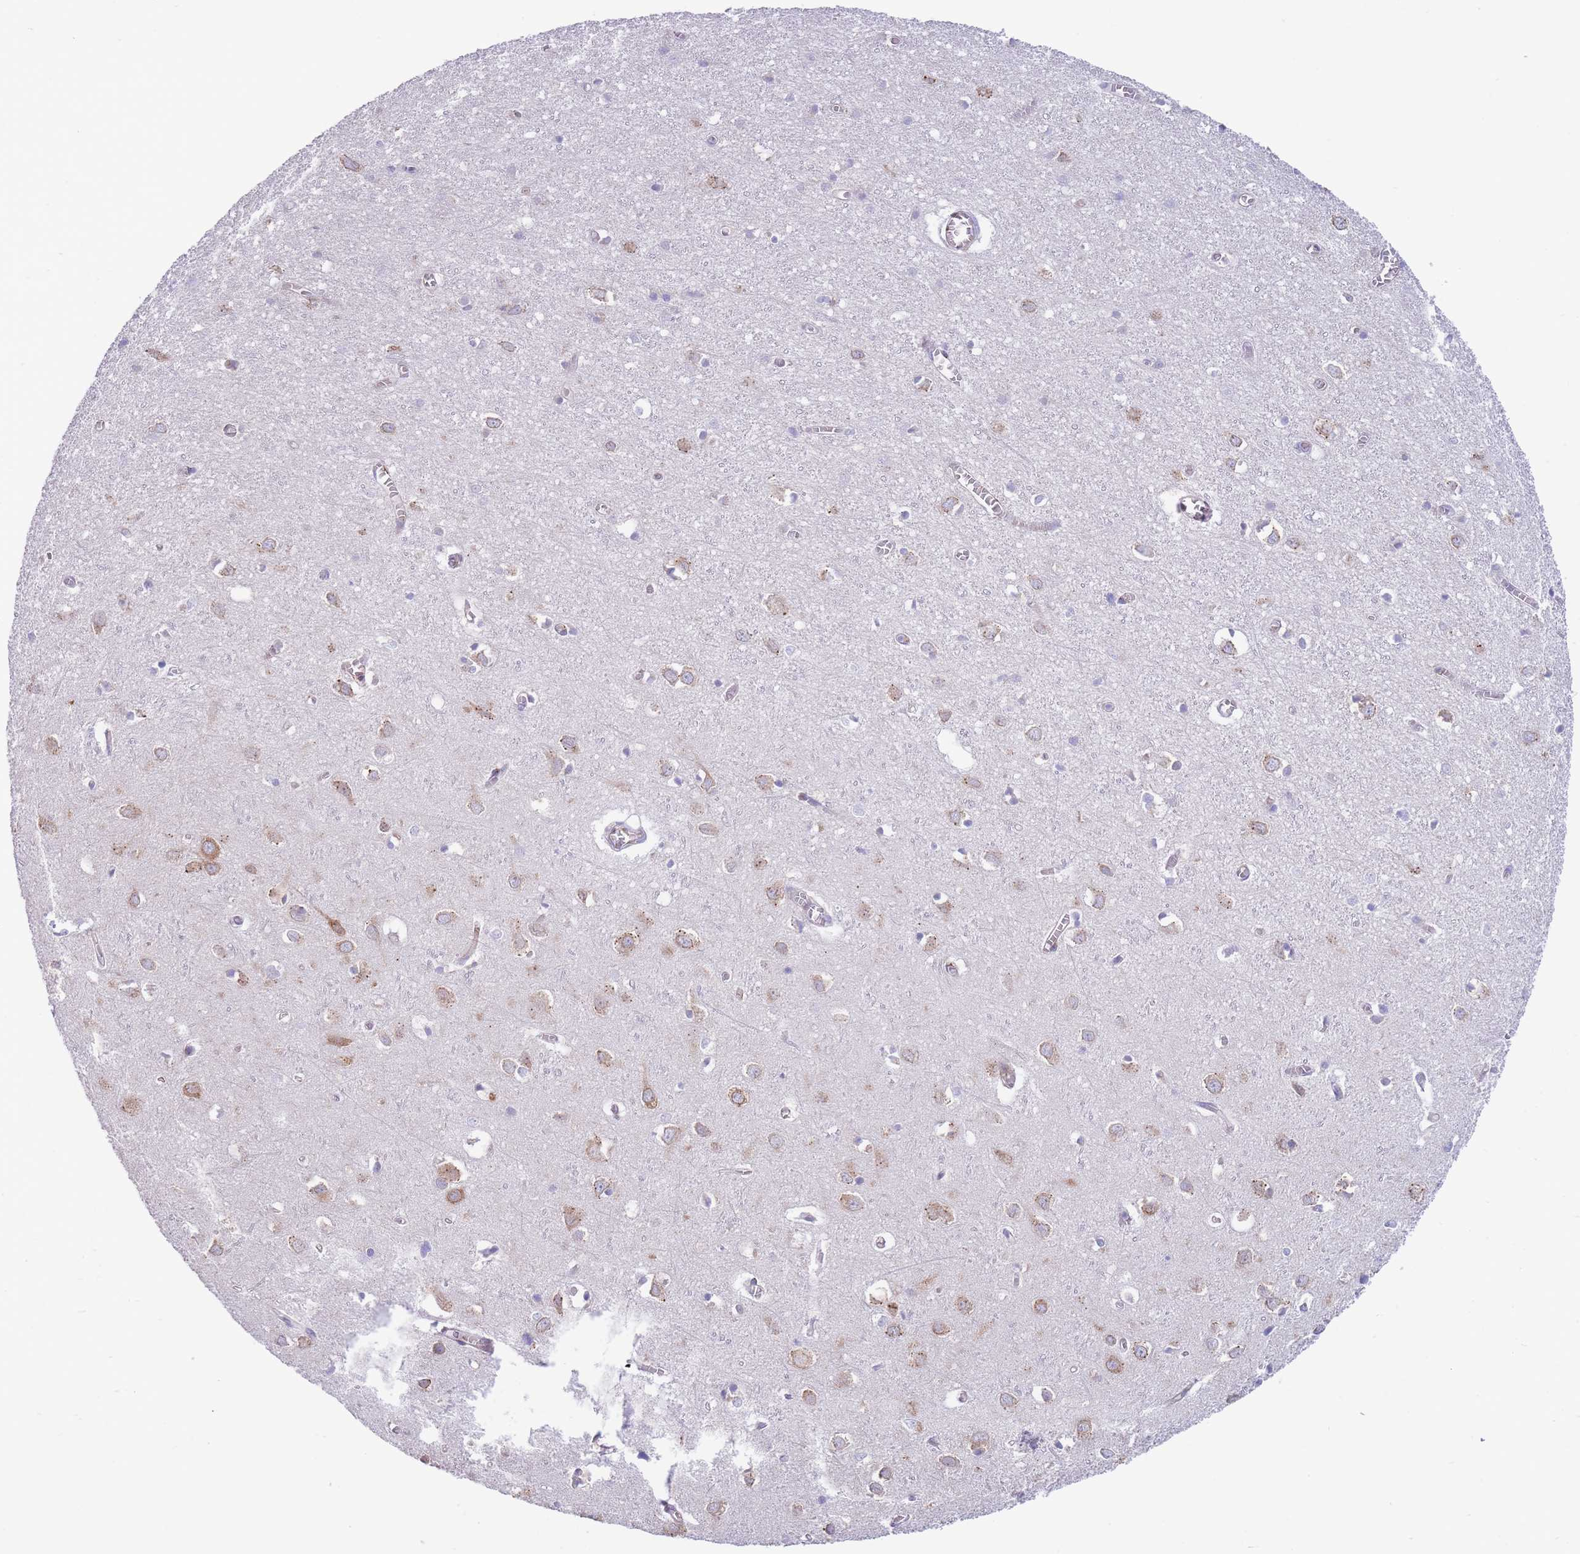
{"staining": {"intensity": "negative", "quantity": "none", "location": "none"}, "tissue": "cerebral cortex", "cell_type": "Endothelial cells", "image_type": "normal", "snomed": [{"axis": "morphology", "description": "Normal tissue, NOS"}, {"axis": "topography", "description": "Cerebral cortex"}], "caption": "Immunohistochemical staining of benign human cerebral cortex reveals no significant expression in endothelial cells. (Stains: DAB (3,3'-diaminobenzidine) immunohistochemistry with hematoxylin counter stain, Microscopy: brightfield microscopy at high magnification).", "gene": "DET1", "patient": {"sex": "female", "age": 64}}